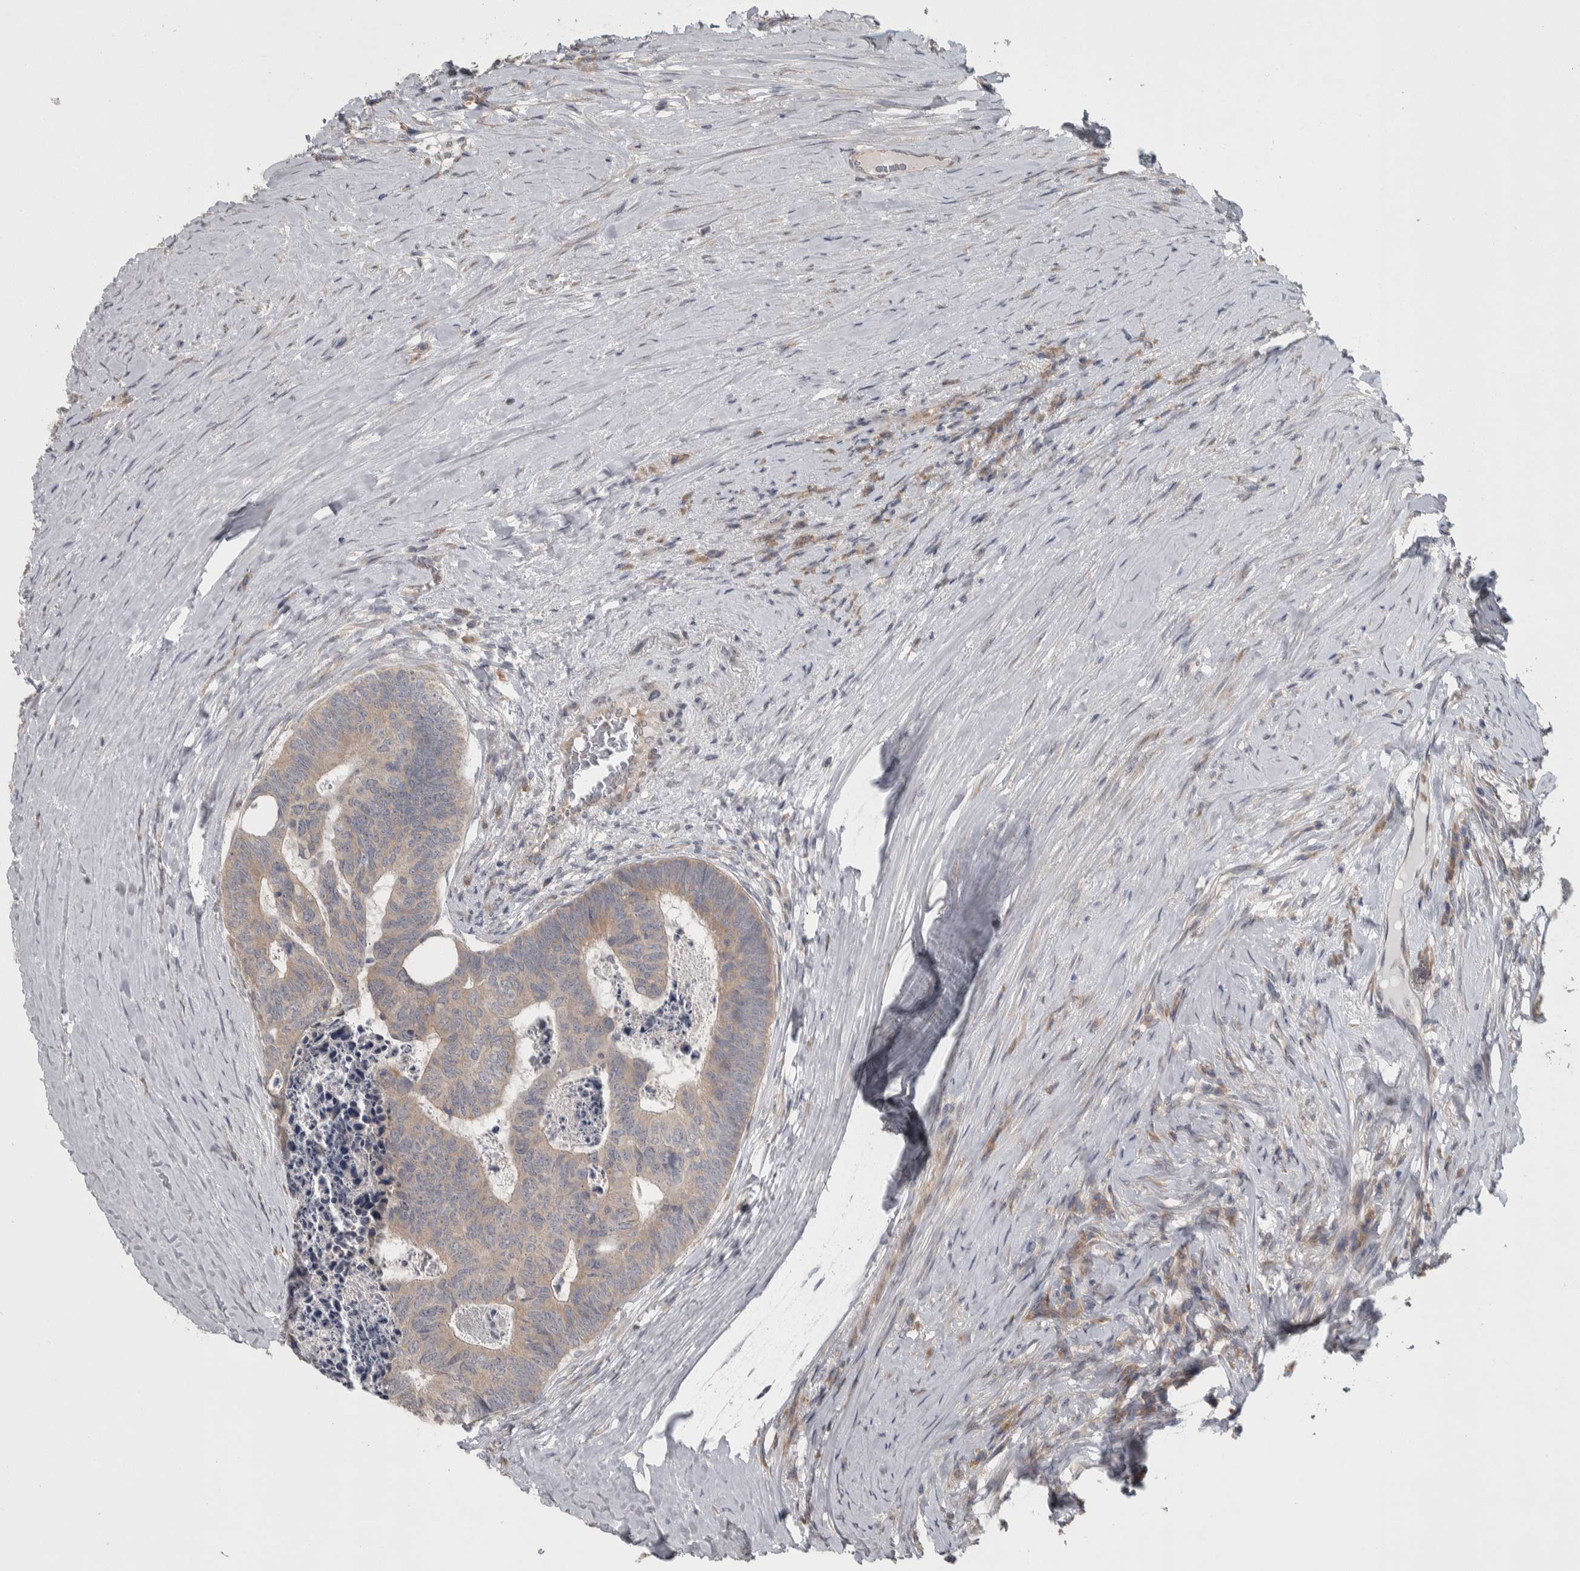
{"staining": {"intensity": "weak", "quantity": "25%-75%", "location": "cytoplasmic/membranous"}, "tissue": "colorectal cancer", "cell_type": "Tumor cells", "image_type": "cancer", "snomed": [{"axis": "morphology", "description": "Adenocarcinoma, NOS"}, {"axis": "topography", "description": "Colon"}], "caption": "Tumor cells exhibit low levels of weak cytoplasmic/membranous expression in approximately 25%-75% of cells in human colorectal cancer (adenocarcinoma). Nuclei are stained in blue.", "gene": "SRP68", "patient": {"sex": "female", "age": 67}}